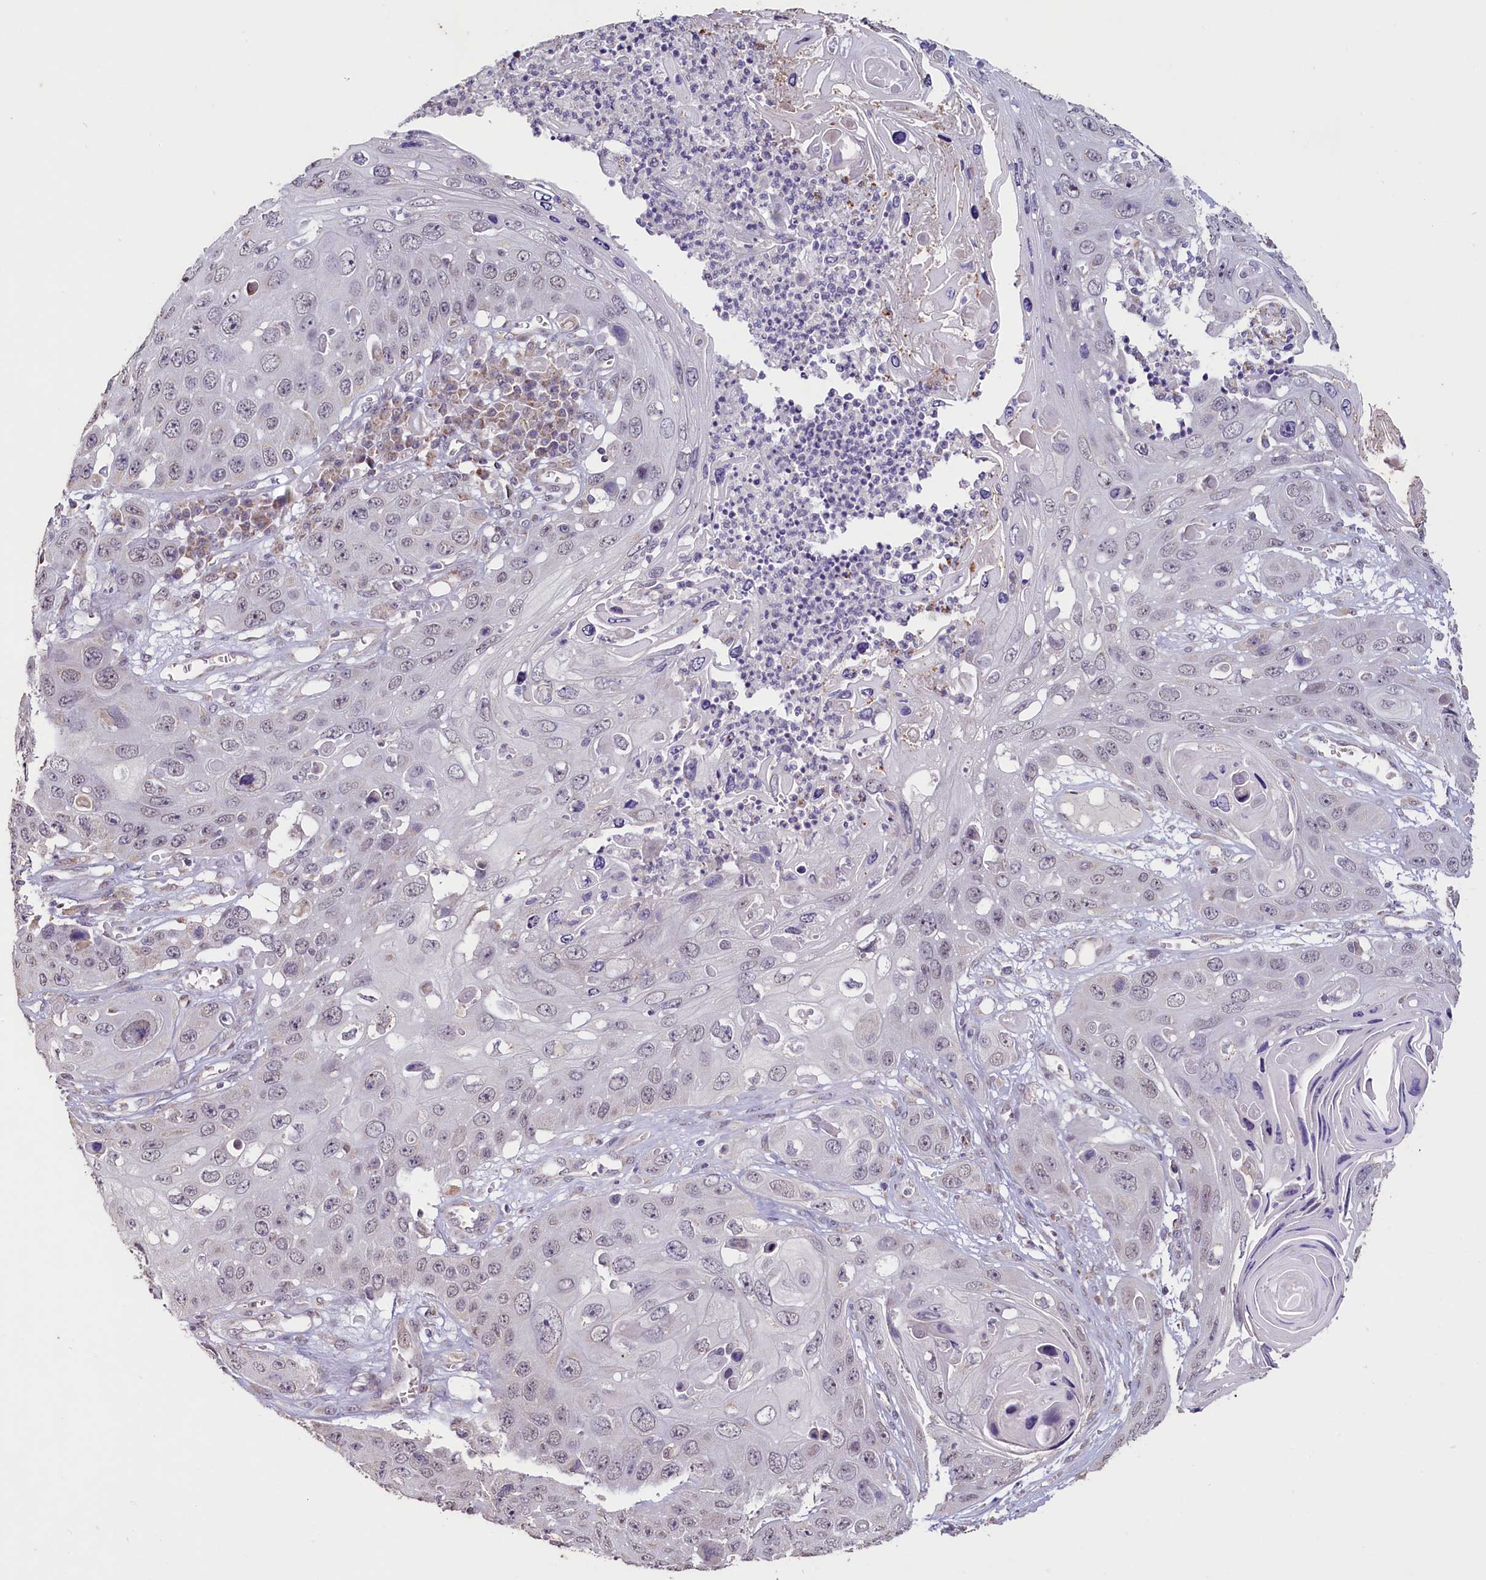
{"staining": {"intensity": "negative", "quantity": "none", "location": "none"}, "tissue": "skin cancer", "cell_type": "Tumor cells", "image_type": "cancer", "snomed": [{"axis": "morphology", "description": "Squamous cell carcinoma, NOS"}, {"axis": "topography", "description": "Skin"}], "caption": "Human skin cancer (squamous cell carcinoma) stained for a protein using immunohistochemistry displays no expression in tumor cells.", "gene": "PDE6D", "patient": {"sex": "male", "age": 55}}